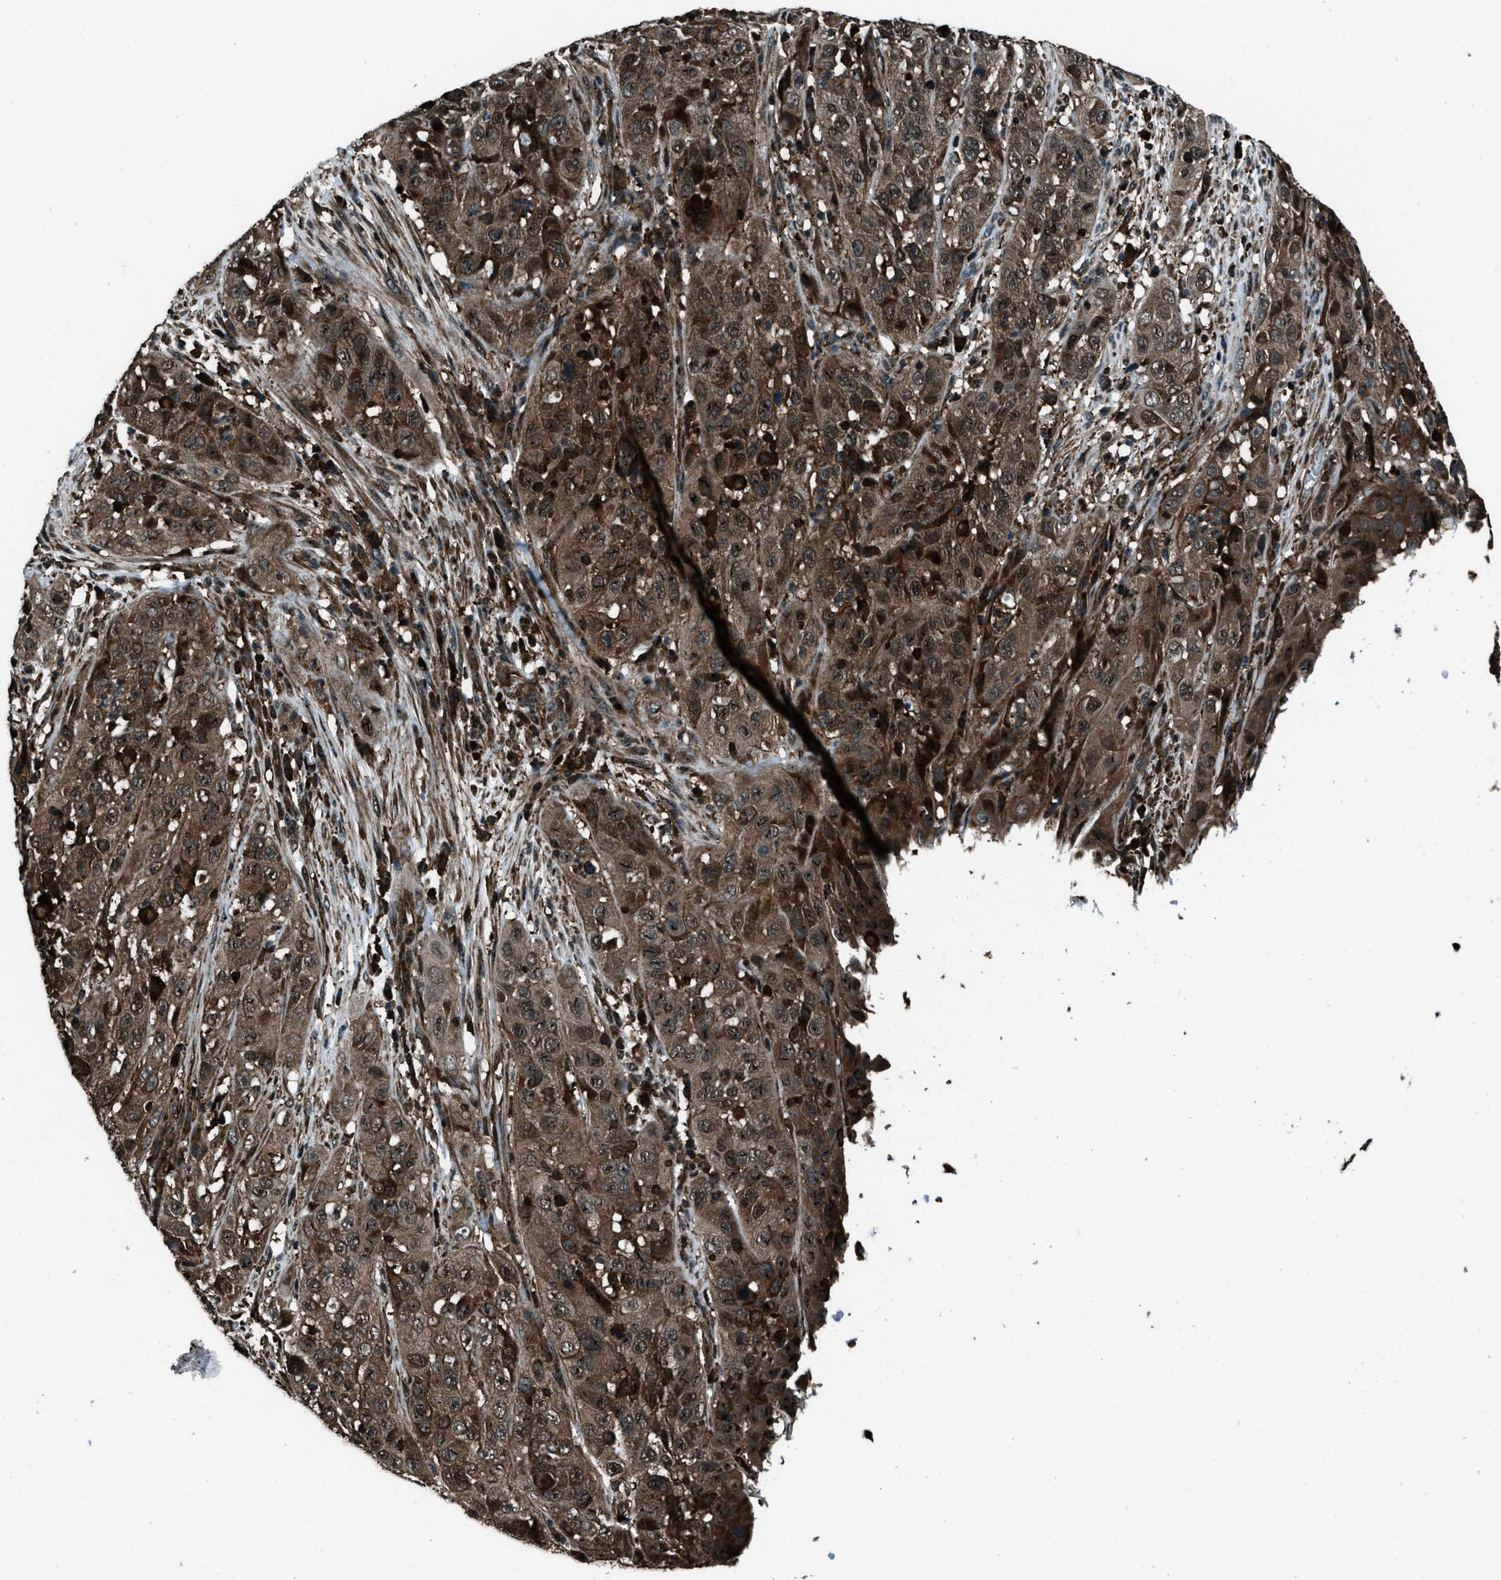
{"staining": {"intensity": "strong", "quantity": ">75%", "location": "cytoplasmic/membranous,nuclear"}, "tissue": "cervical cancer", "cell_type": "Tumor cells", "image_type": "cancer", "snomed": [{"axis": "morphology", "description": "Squamous cell carcinoma, NOS"}, {"axis": "topography", "description": "Cervix"}], "caption": "Immunohistochemistry (DAB) staining of cervical squamous cell carcinoma exhibits strong cytoplasmic/membranous and nuclear protein expression in approximately >75% of tumor cells.", "gene": "SNX30", "patient": {"sex": "female", "age": 32}}